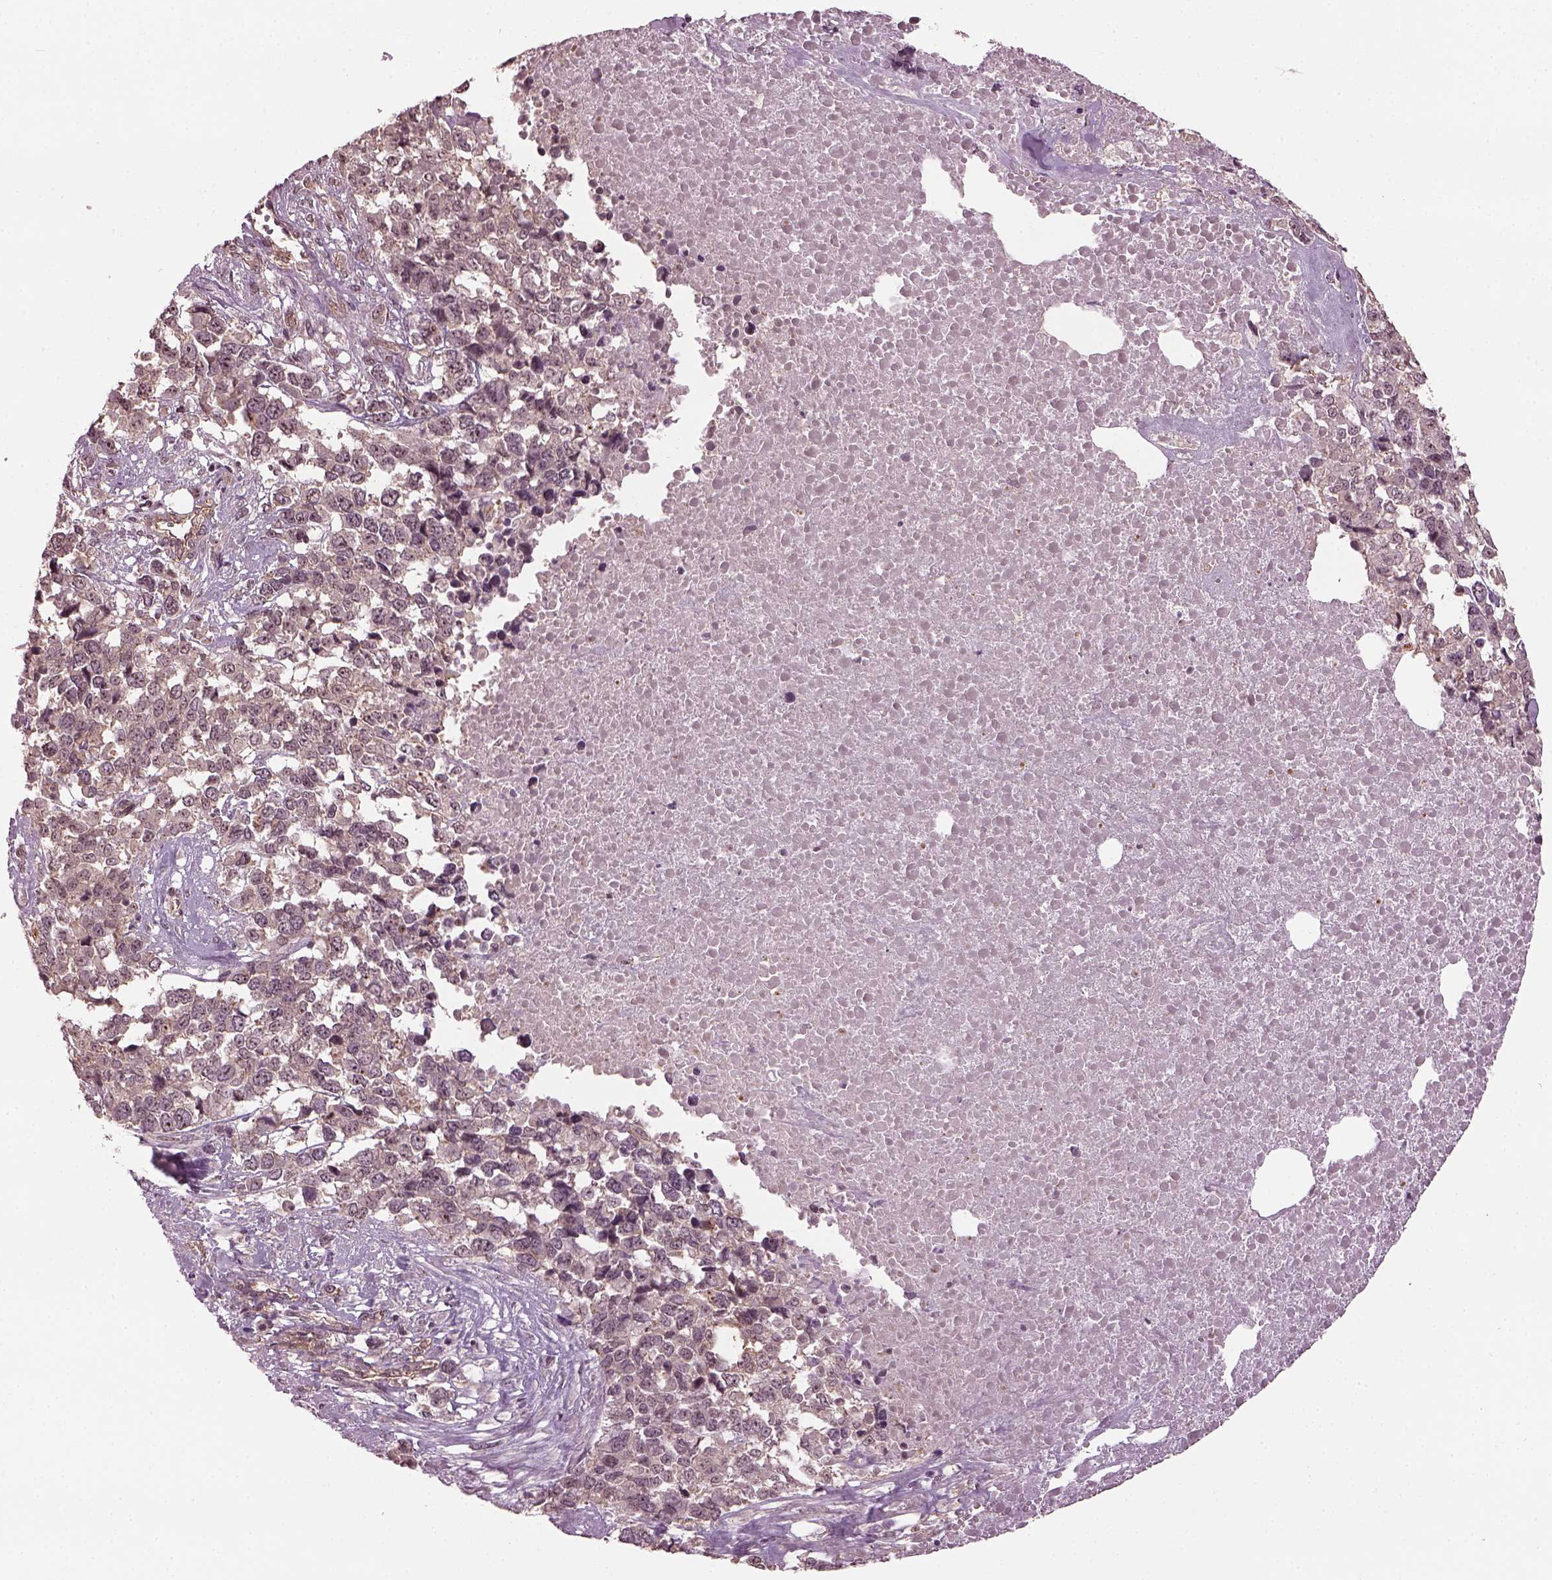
{"staining": {"intensity": "weak", "quantity": "<25%", "location": "nuclear"}, "tissue": "melanoma", "cell_type": "Tumor cells", "image_type": "cancer", "snomed": [{"axis": "morphology", "description": "Malignant melanoma, Metastatic site"}, {"axis": "topography", "description": "Skin"}], "caption": "An immunohistochemistry (IHC) photomicrograph of malignant melanoma (metastatic site) is shown. There is no staining in tumor cells of malignant melanoma (metastatic site). (DAB IHC, high magnification).", "gene": "GNRH1", "patient": {"sex": "male", "age": 84}}